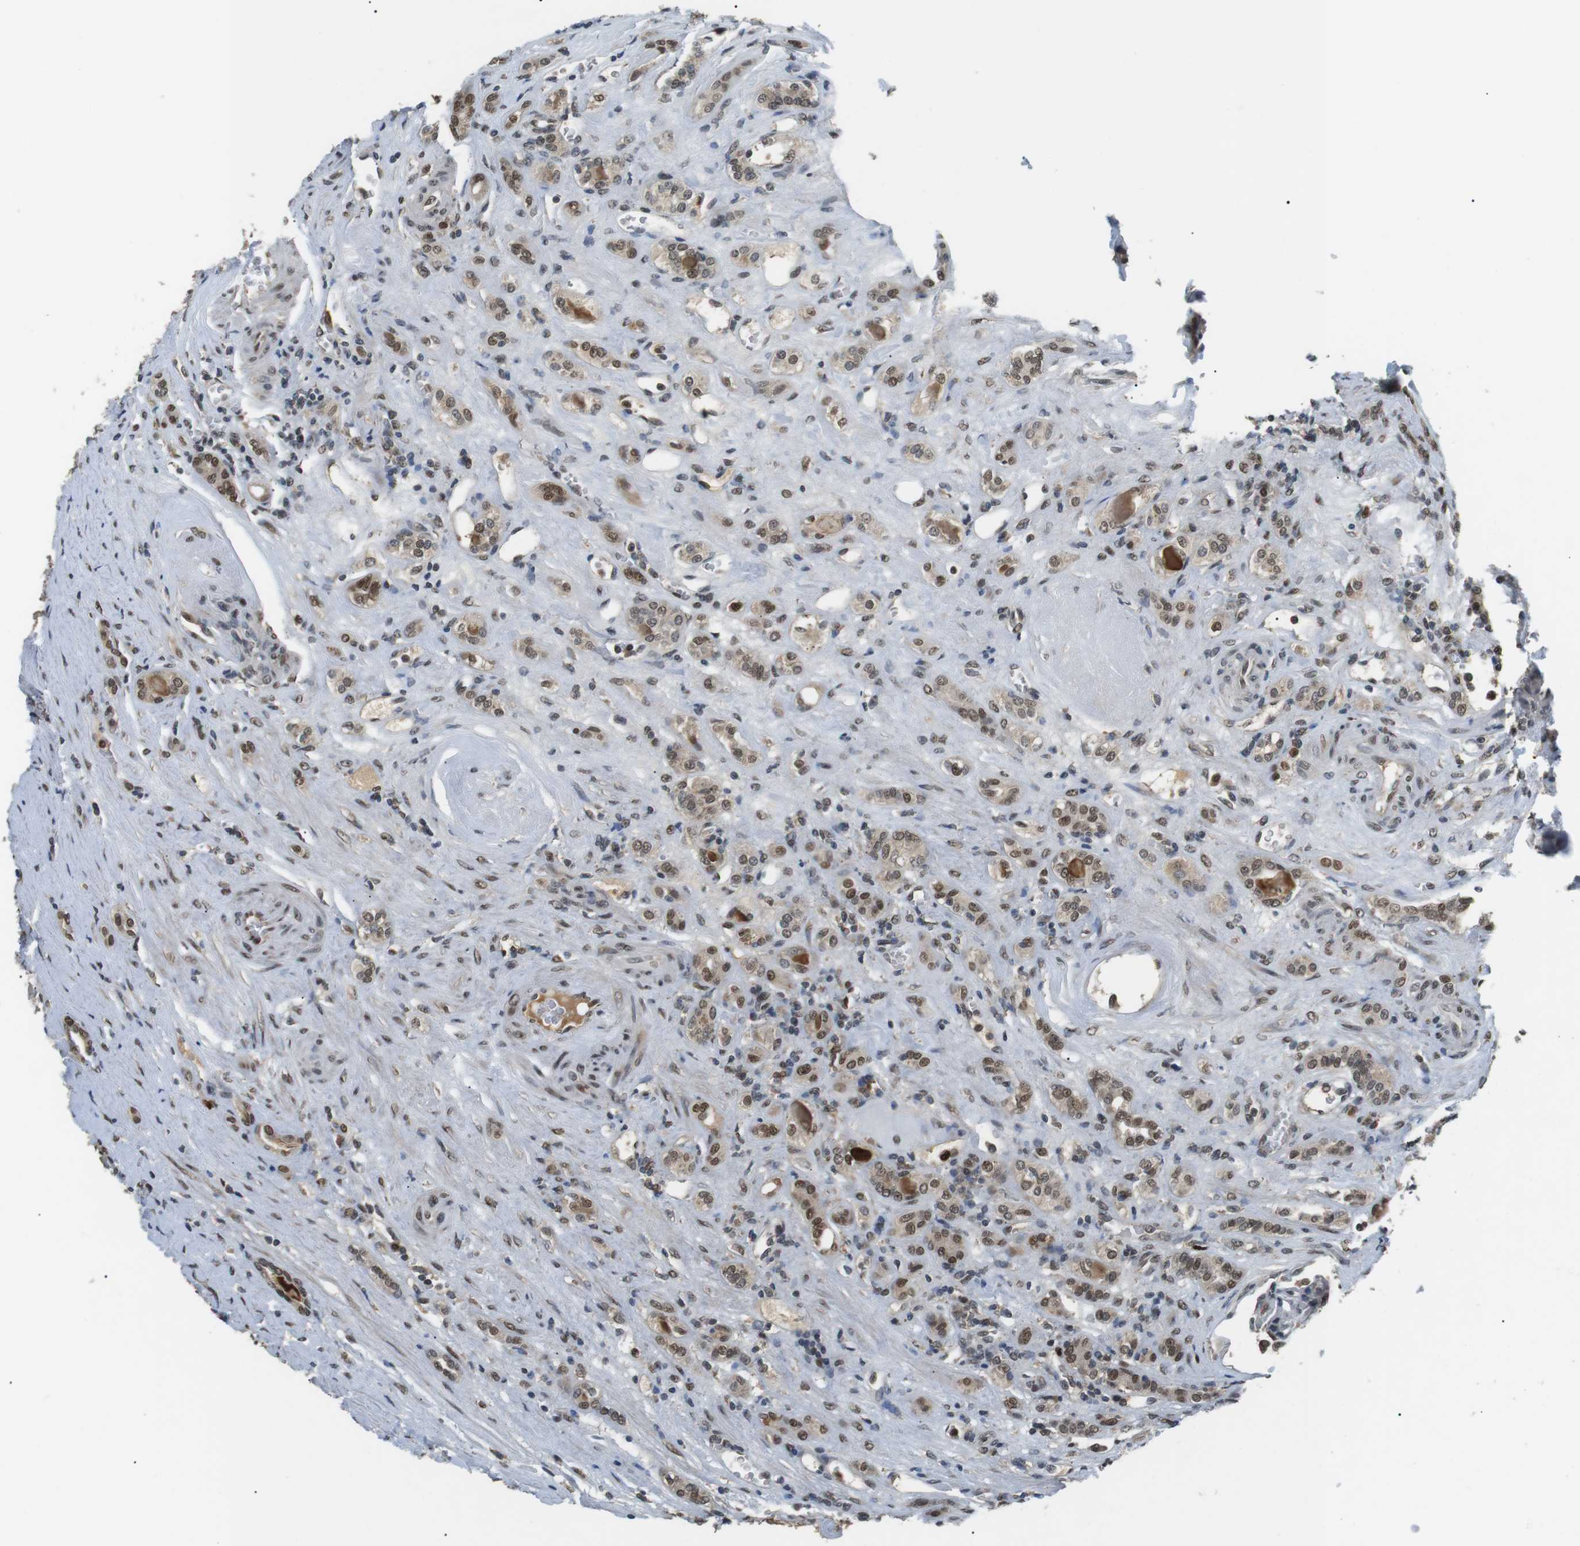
{"staining": {"intensity": "strong", "quantity": ">75%", "location": "nuclear"}, "tissue": "renal cancer", "cell_type": "Tumor cells", "image_type": "cancer", "snomed": [{"axis": "morphology", "description": "Adenocarcinoma, NOS"}, {"axis": "topography", "description": "Kidney"}], "caption": "A high-resolution micrograph shows IHC staining of renal cancer (adenocarcinoma), which demonstrates strong nuclear positivity in about >75% of tumor cells.", "gene": "ORAI3", "patient": {"sex": "male", "age": 46}}